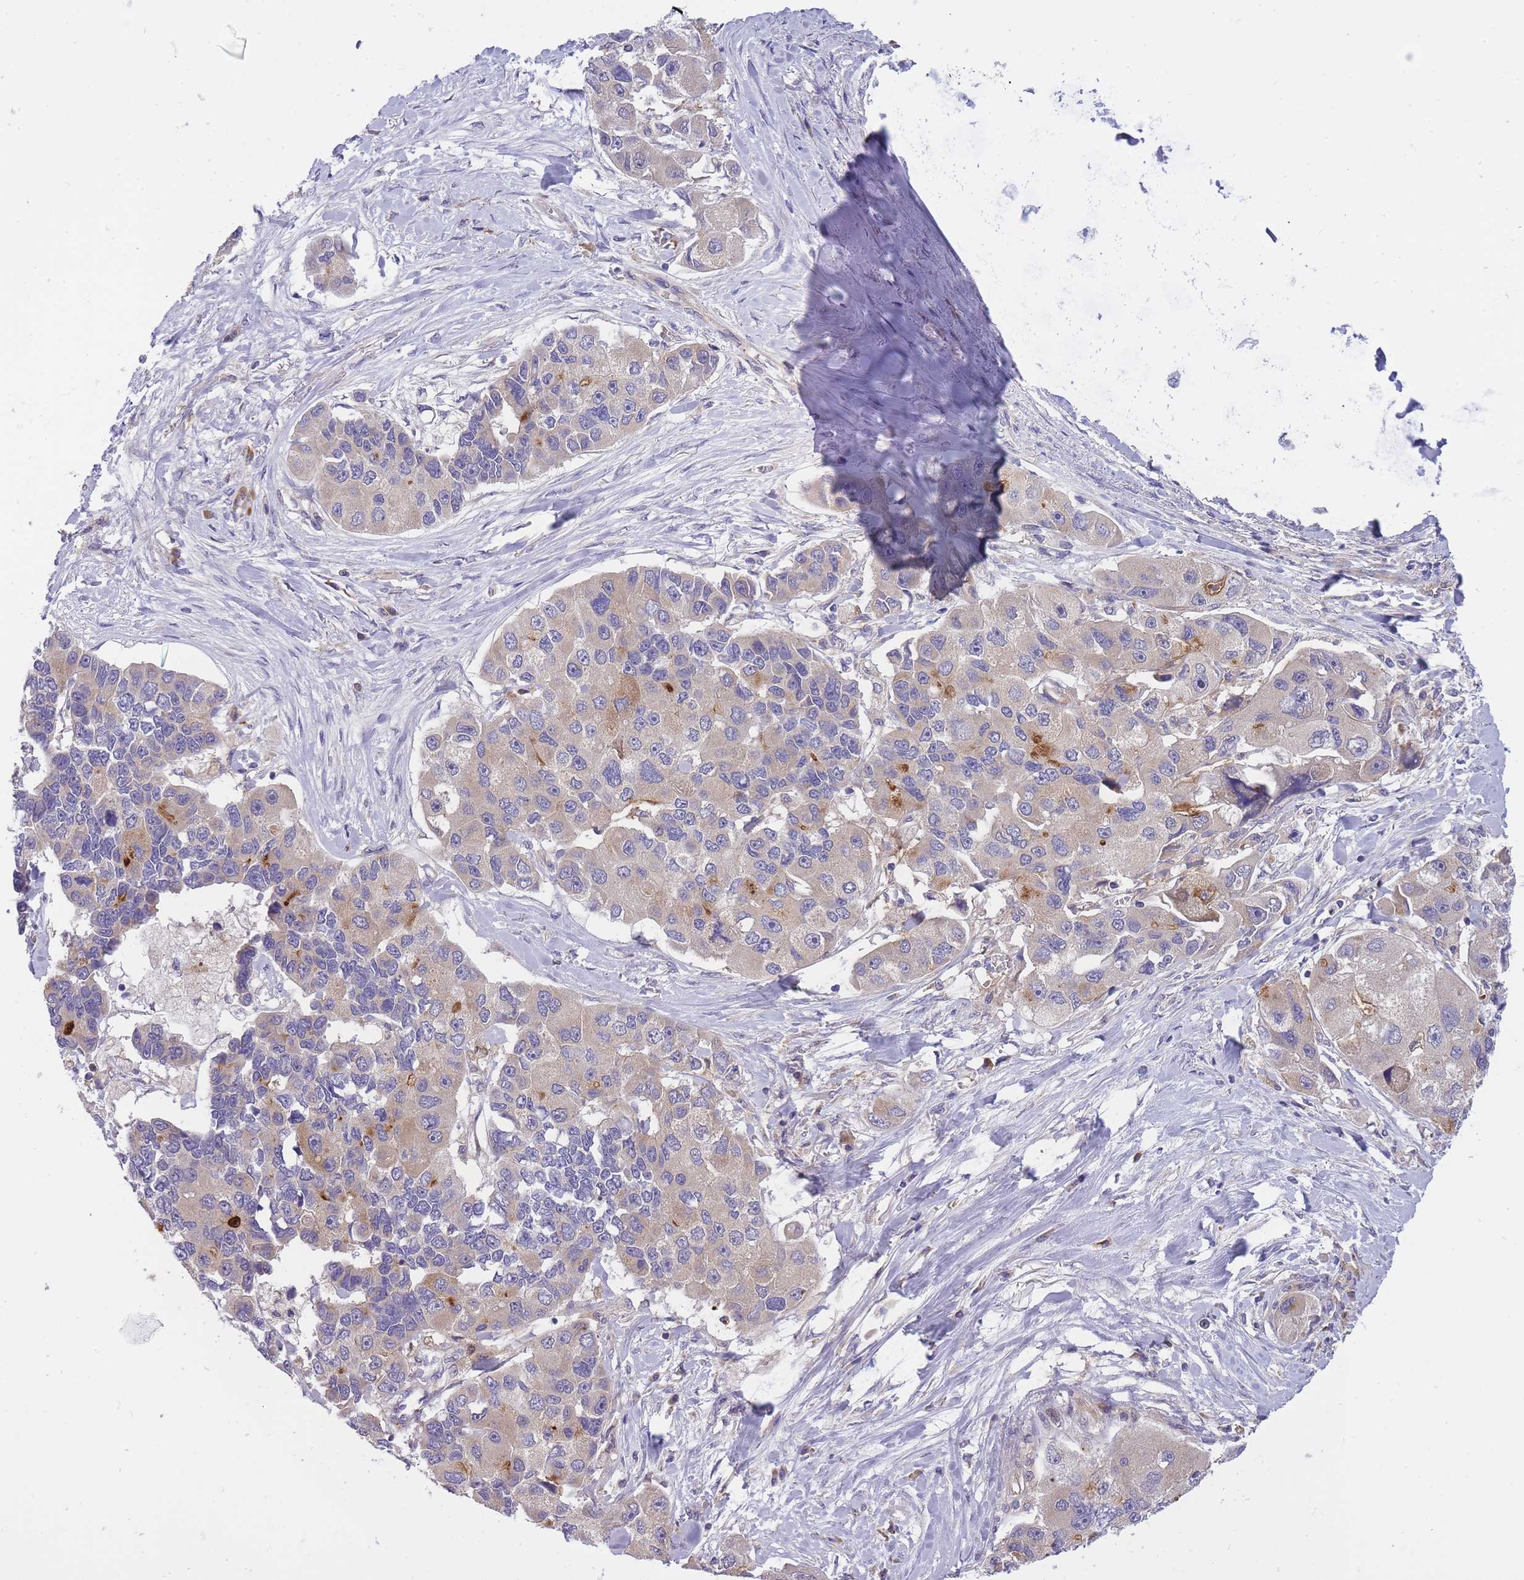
{"staining": {"intensity": "strong", "quantity": "<25%", "location": "cytoplasmic/membranous"}, "tissue": "lung cancer", "cell_type": "Tumor cells", "image_type": "cancer", "snomed": [{"axis": "morphology", "description": "Adenocarcinoma, NOS"}, {"axis": "topography", "description": "Lung"}], "caption": "Lung cancer (adenocarcinoma) stained with a brown dye displays strong cytoplasmic/membranous positive positivity in approximately <25% of tumor cells.", "gene": "CRYGN", "patient": {"sex": "female", "age": 54}}